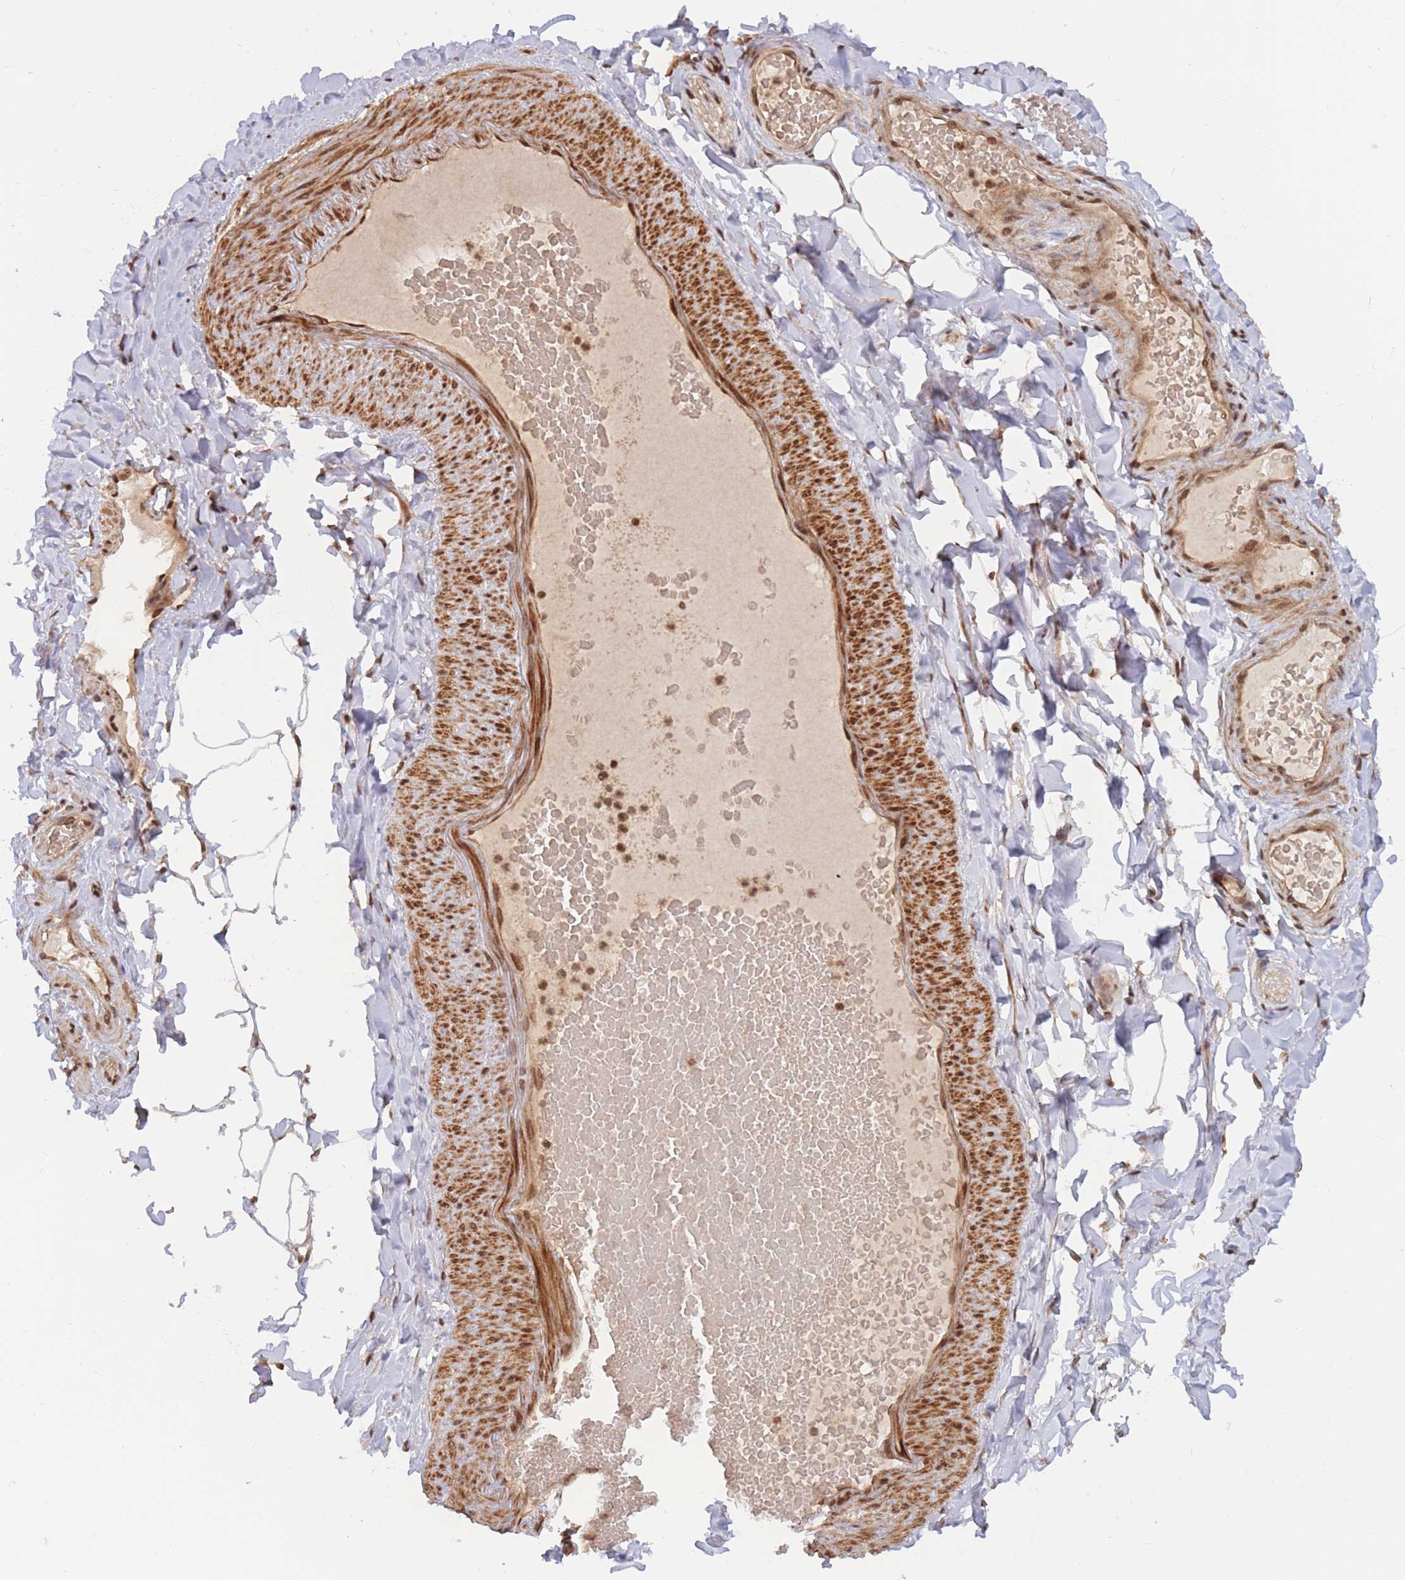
{"staining": {"intensity": "moderate", "quantity": "25%-75%", "location": "cytoplasmic/membranous,nuclear"}, "tissue": "adipose tissue", "cell_type": "Adipocytes", "image_type": "normal", "snomed": [{"axis": "morphology", "description": "Normal tissue, NOS"}, {"axis": "topography", "description": "Soft tissue"}, {"axis": "topography", "description": "Vascular tissue"}], "caption": "A brown stain shows moderate cytoplasmic/membranous,nuclear positivity of a protein in adipocytes of unremarkable adipose tissue.", "gene": "SRA1", "patient": {"sex": "male", "age": 54}}